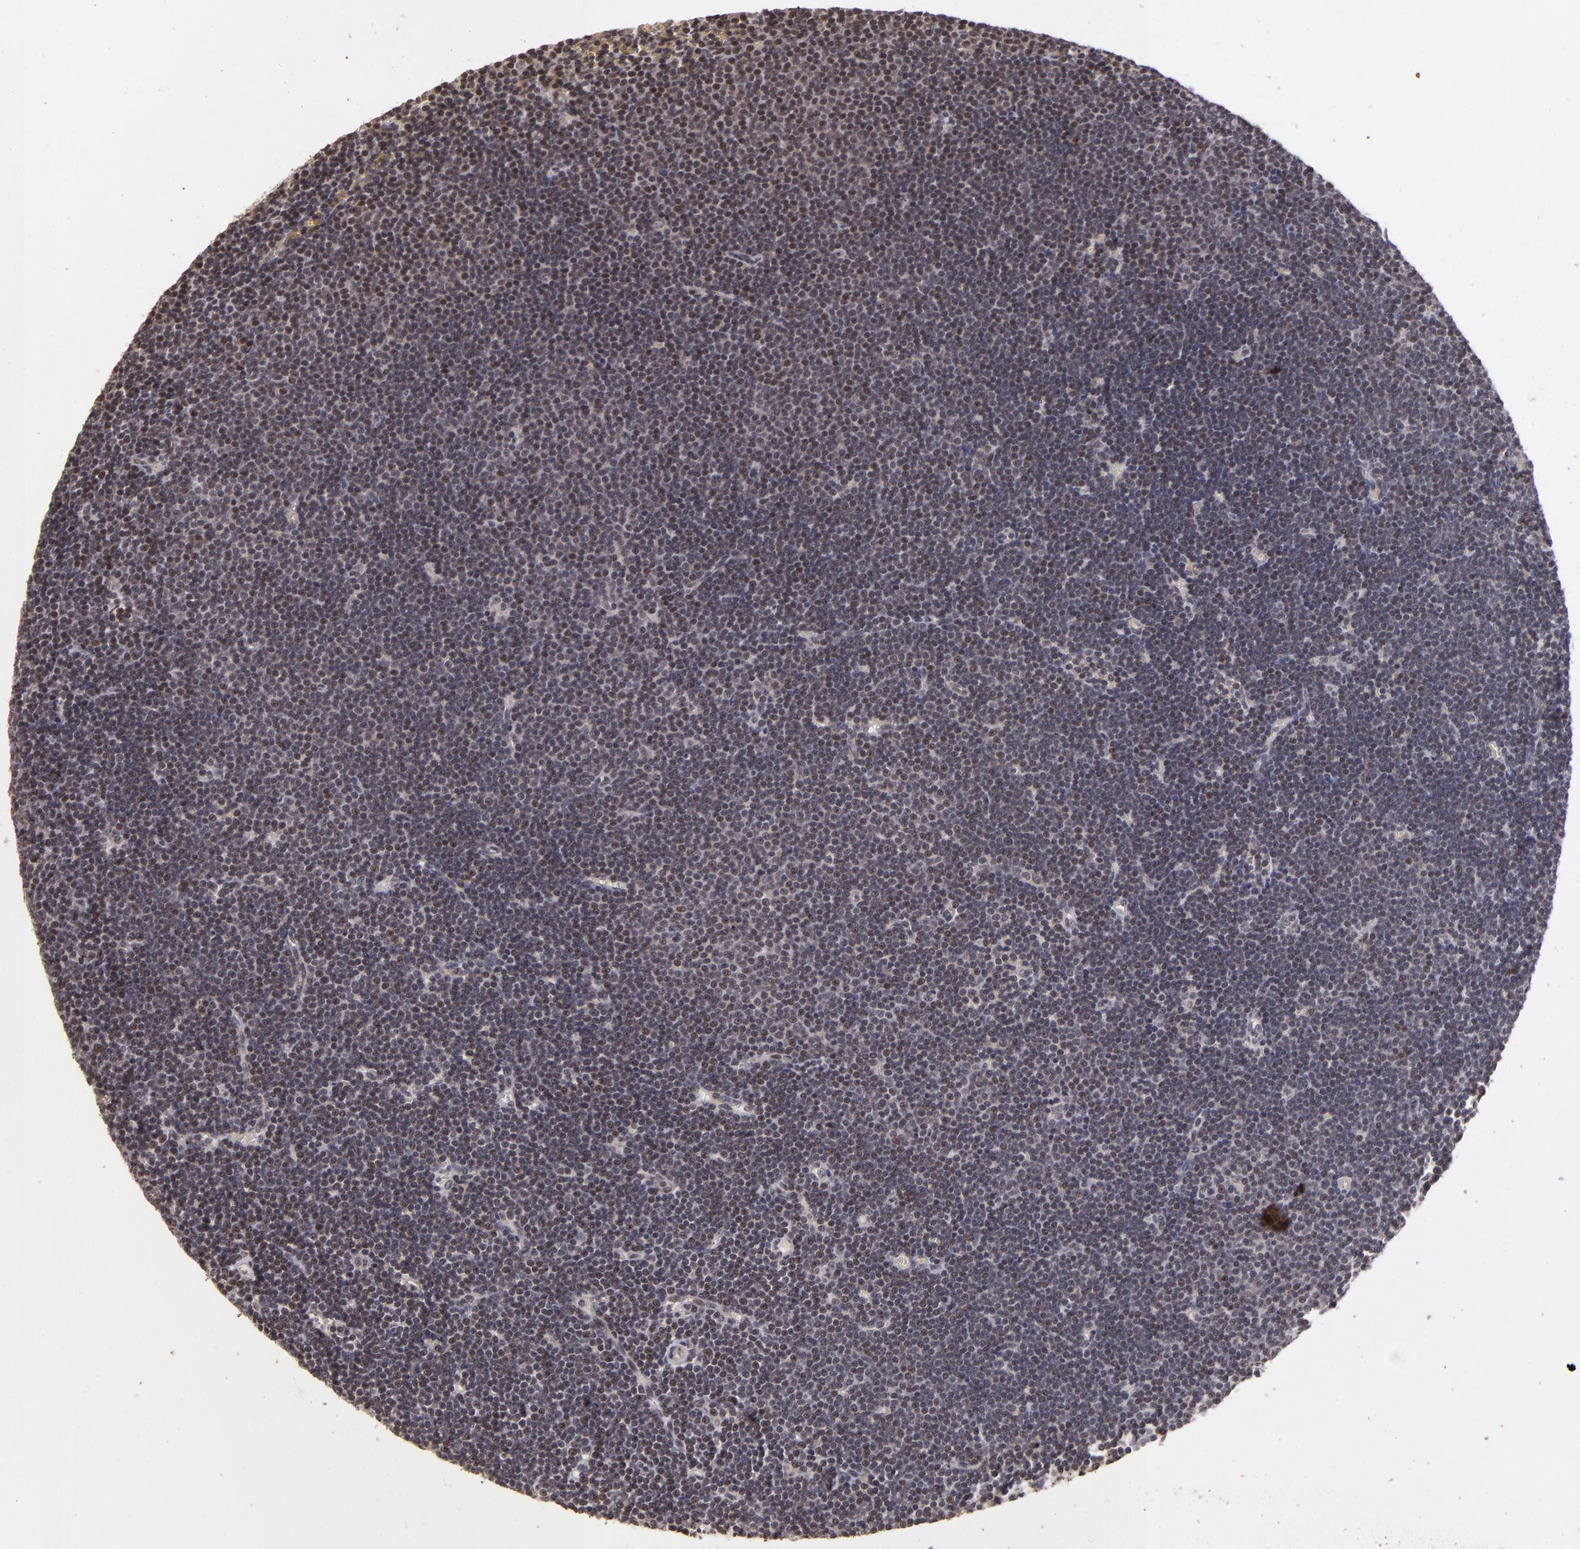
{"staining": {"intensity": "weak", "quantity": "<25%", "location": "cytoplasmic/membranous"}, "tissue": "lymphoma", "cell_type": "Tumor cells", "image_type": "cancer", "snomed": [{"axis": "morphology", "description": "Malignant lymphoma, non-Hodgkin's type, Low grade"}, {"axis": "topography", "description": "Lymph node"}], "caption": "Immunohistochemical staining of human low-grade malignant lymphoma, non-Hodgkin's type displays no significant staining in tumor cells.", "gene": "DFFA", "patient": {"sex": "female", "age": 73}}